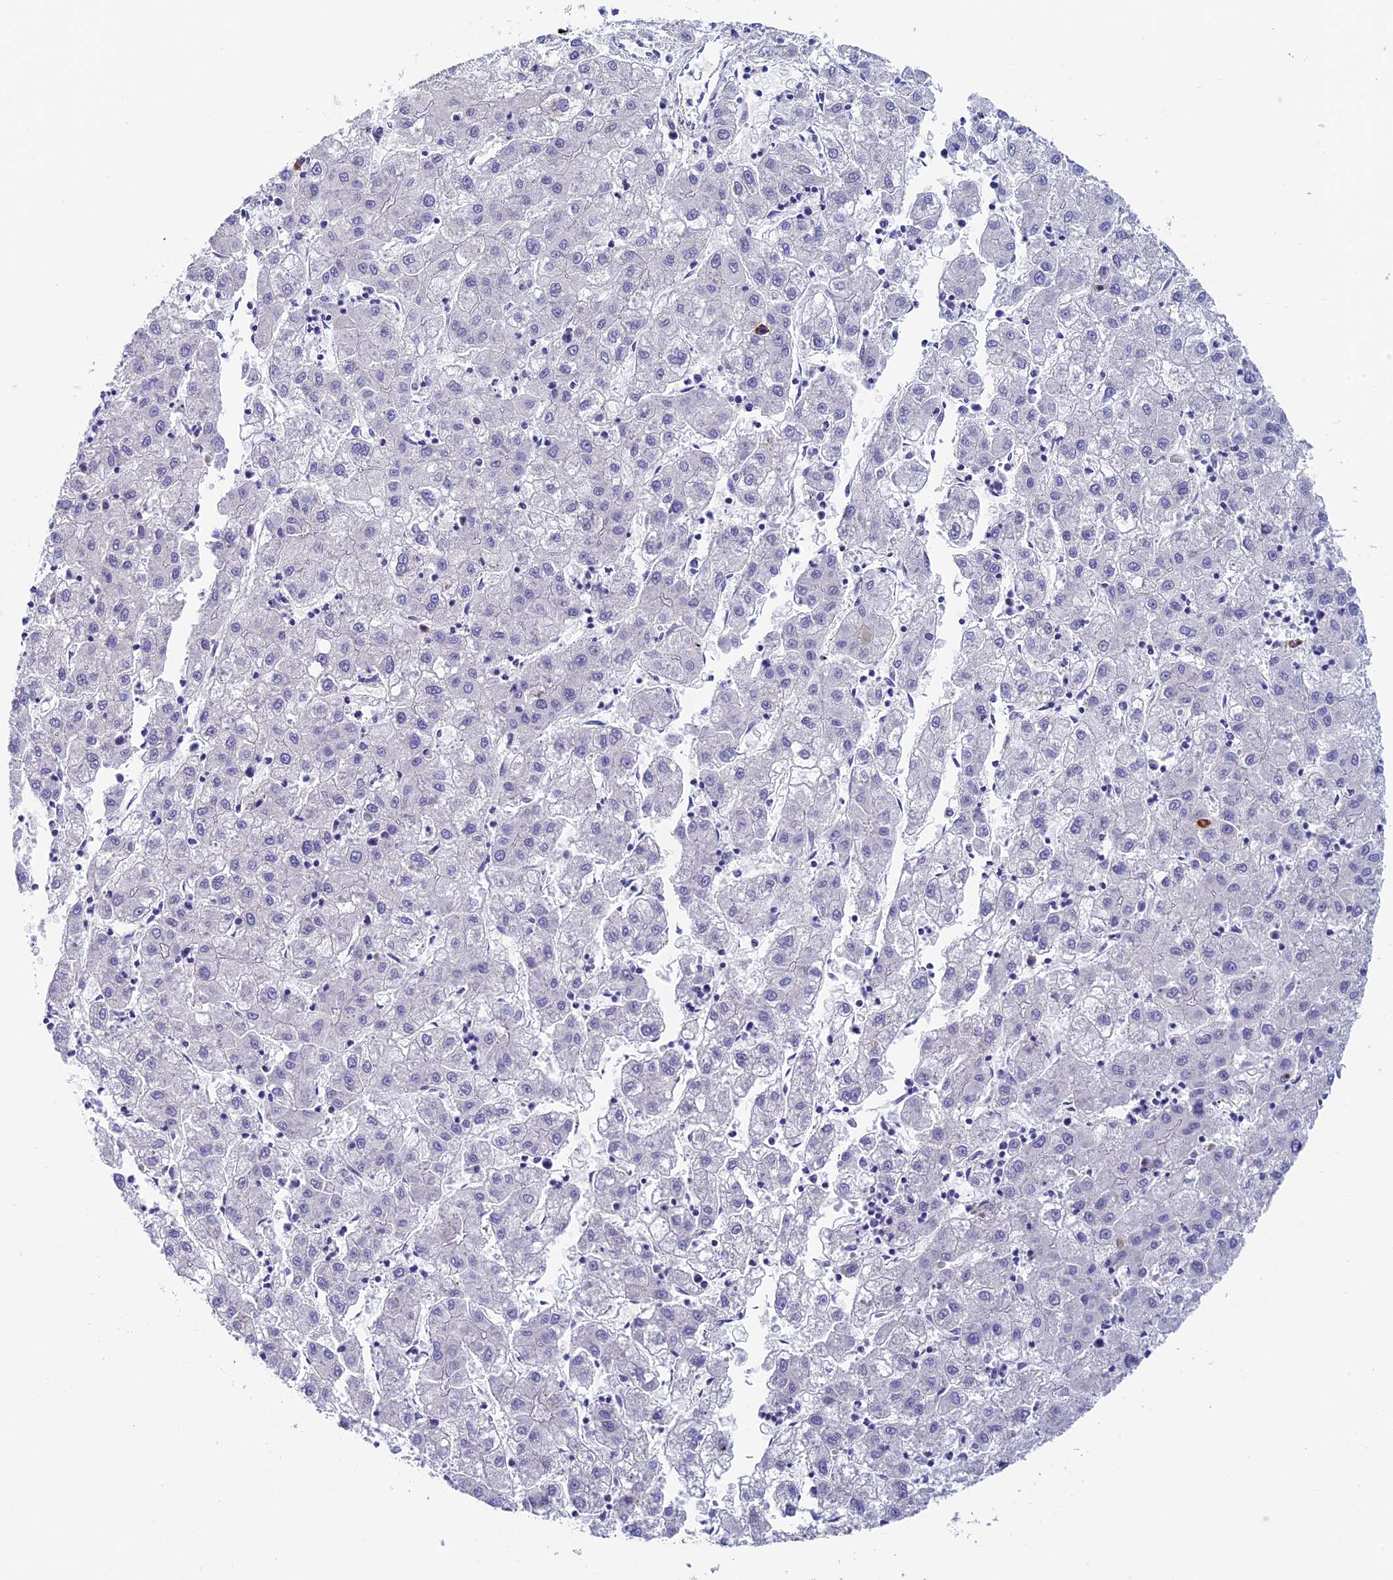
{"staining": {"intensity": "negative", "quantity": "none", "location": "none"}, "tissue": "liver cancer", "cell_type": "Tumor cells", "image_type": "cancer", "snomed": [{"axis": "morphology", "description": "Carcinoma, Hepatocellular, NOS"}, {"axis": "topography", "description": "Liver"}], "caption": "DAB (3,3'-diaminobenzidine) immunohistochemical staining of human liver cancer (hepatocellular carcinoma) demonstrates no significant expression in tumor cells. Nuclei are stained in blue.", "gene": "MACIR", "patient": {"sex": "male", "age": 72}}